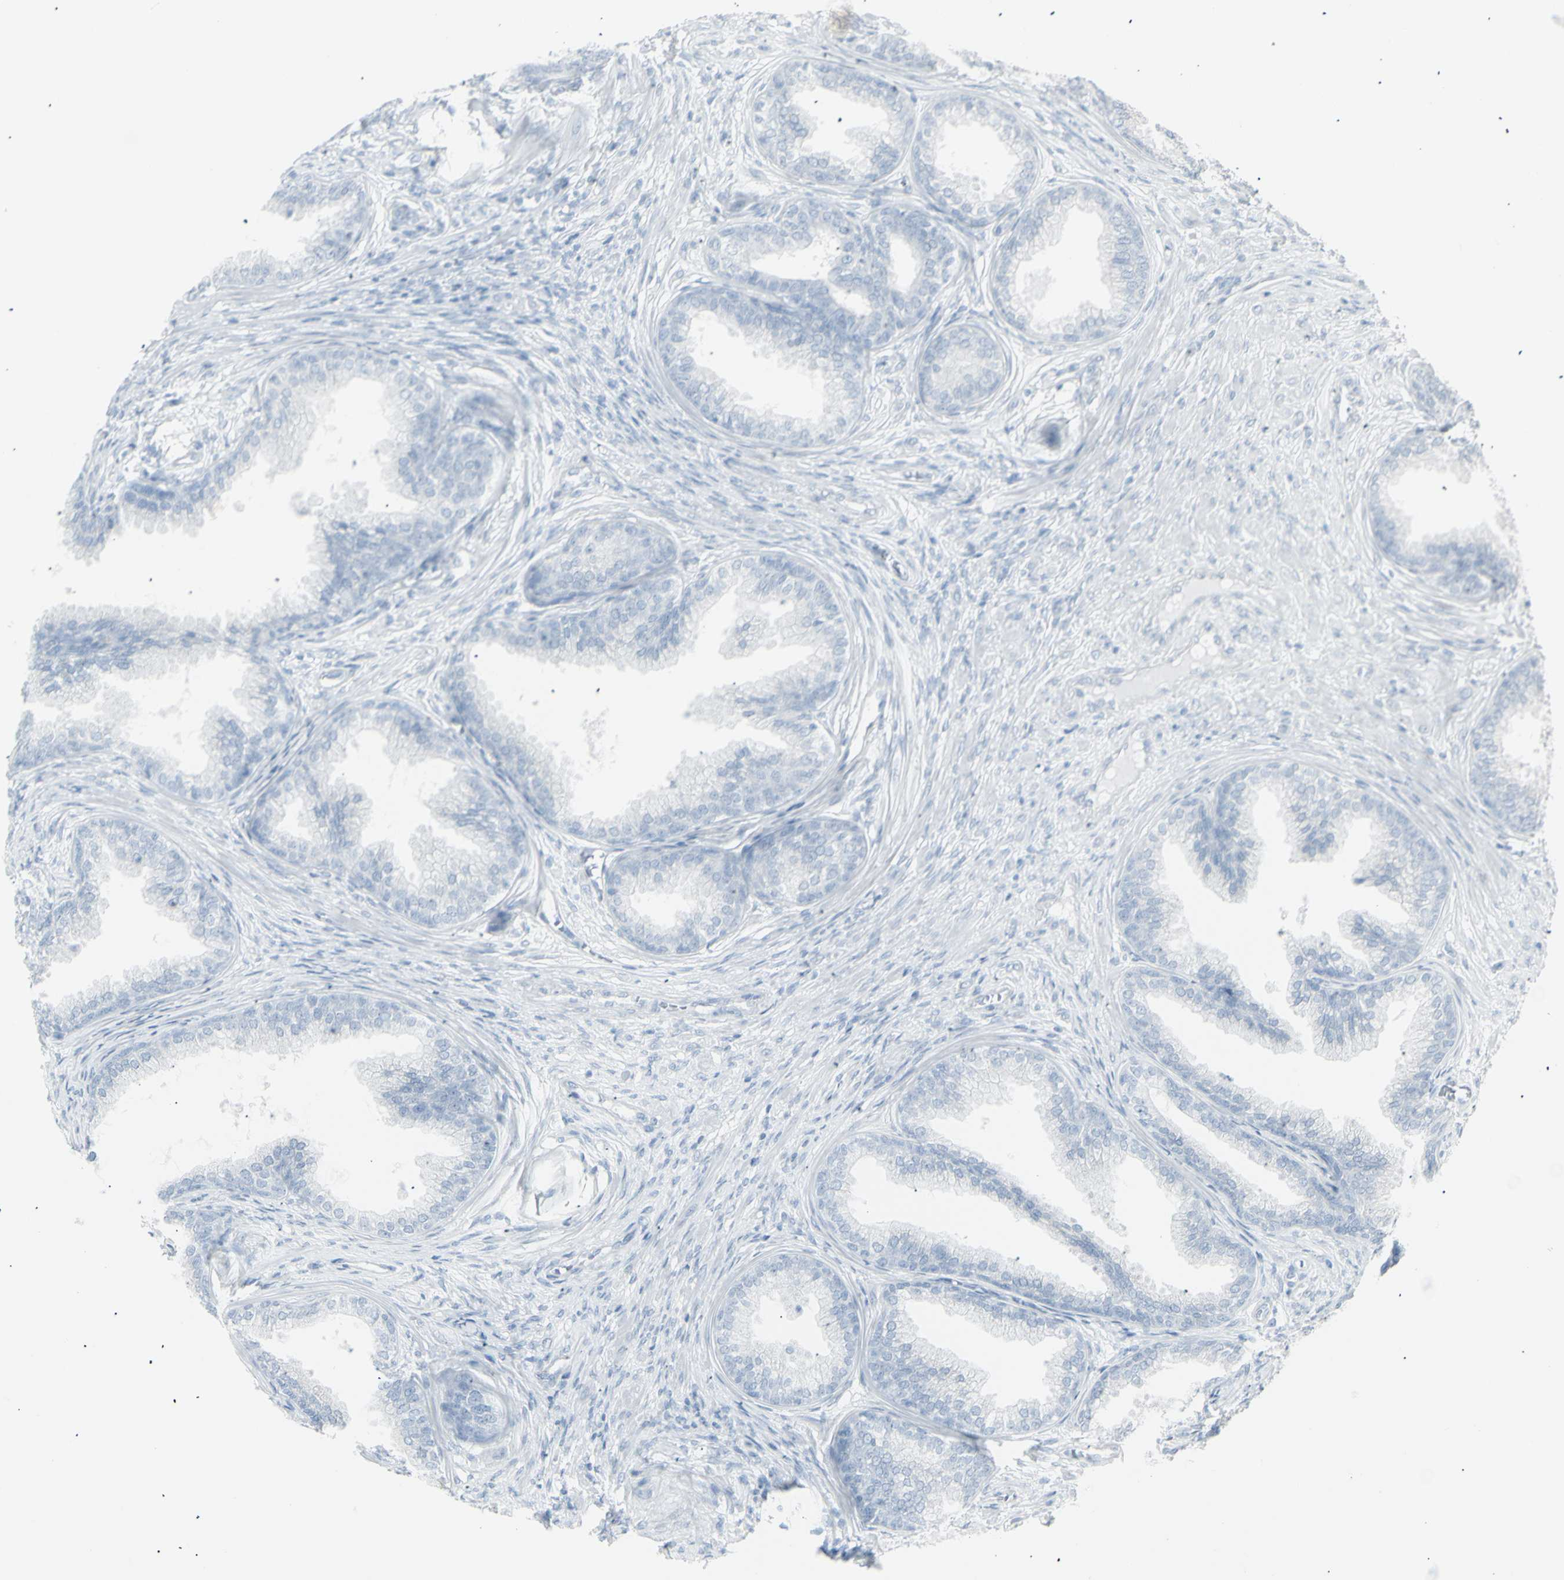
{"staining": {"intensity": "negative", "quantity": "none", "location": "none"}, "tissue": "prostate", "cell_type": "Glandular cells", "image_type": "normal", "snomed": [{"axis": "morphology", "description": "Normal tissue, NOS"}, {"axis": "topography", "description": "Prostate"}], "caption": "Immunohistochemical staining of benign human prostate reveals no significant positivity in glandular cells.", "gene": "YBX2", "patient": {"sex": "male", "age": 76}}